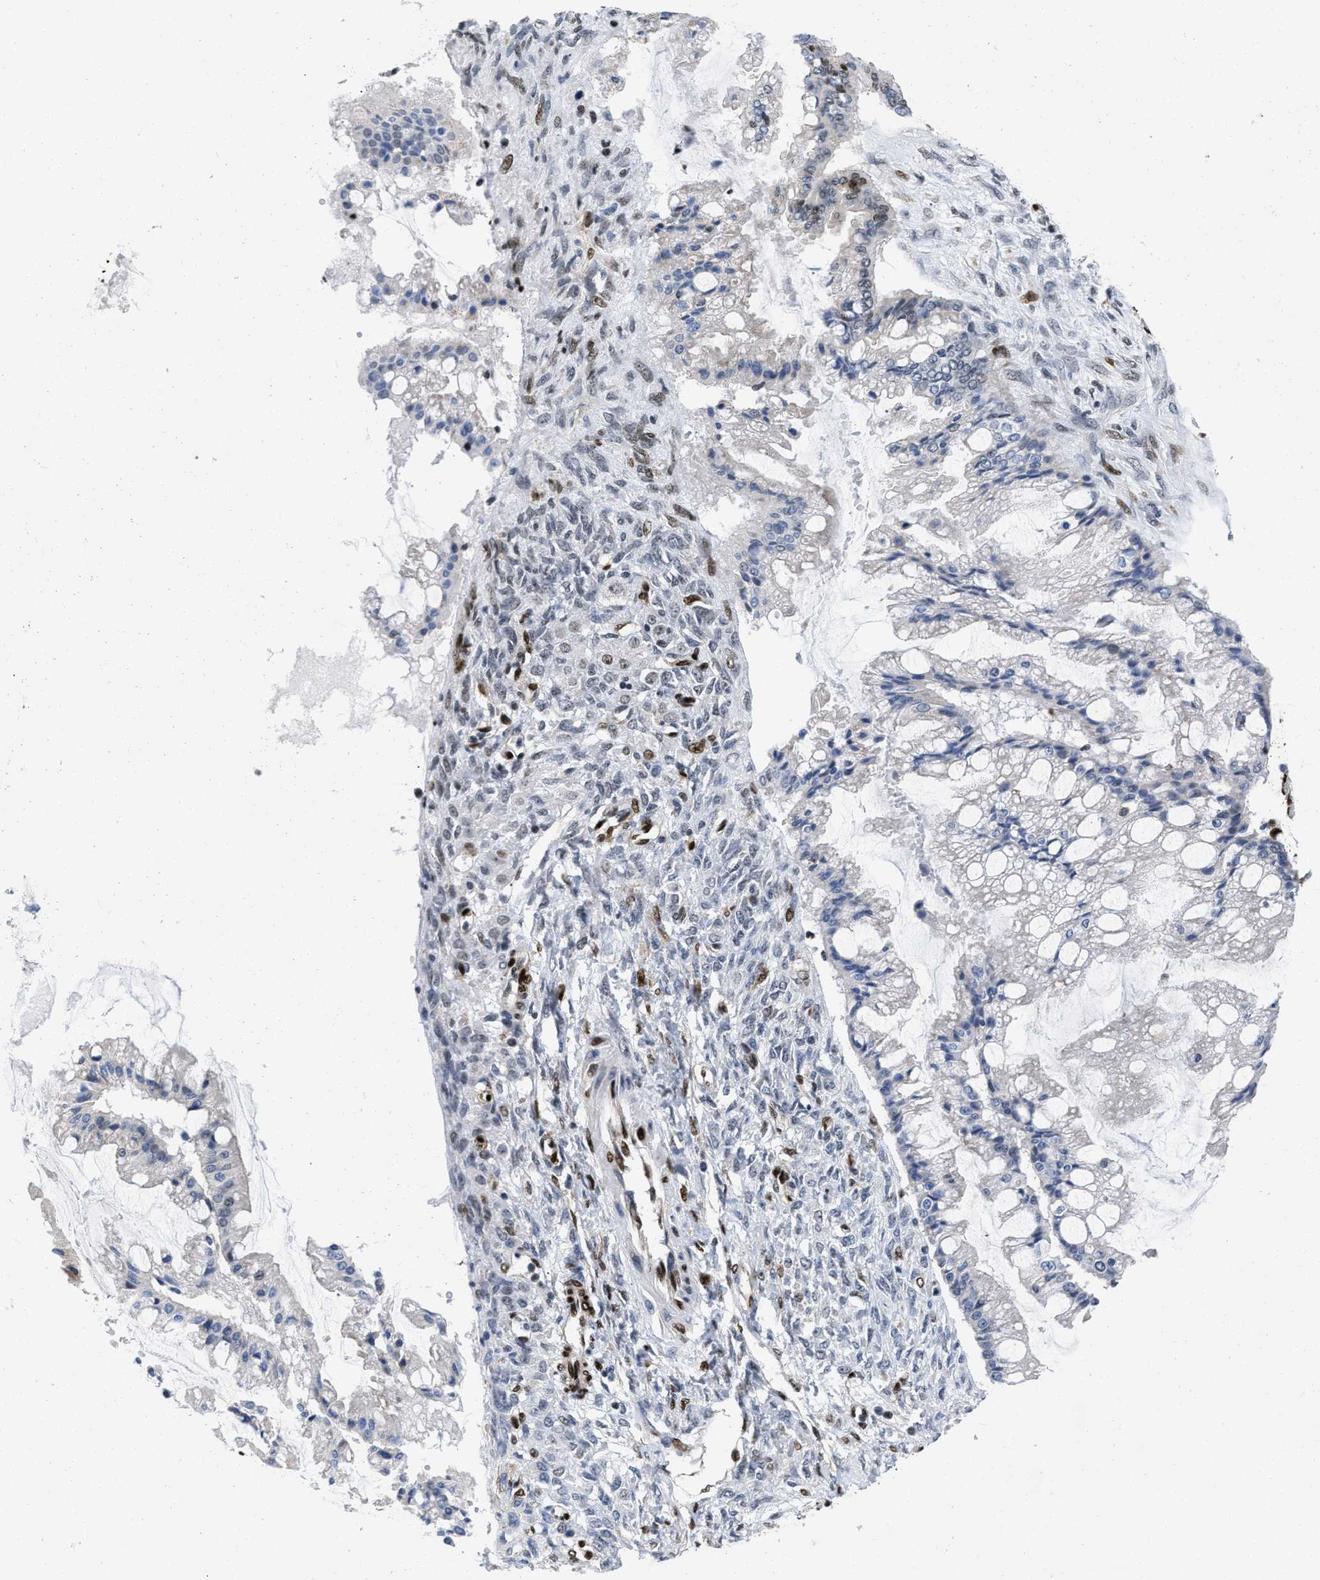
{"staining": {"intensity": "strong", "quantity": "<25%", "location": "nuclear"}, "tissue": "ovarian cancer", "cell_type": "Tumor cells", "image_type": "cancer", "snomed": [{"axis": "morphology", "description": "Cystadenocarcinoma, mucinous, NOS"}, {"axis": "topography", "description": "Ovary"}], "caption": "A brown stain shows strong nuclear positivity of a protein in ovarian mucinous cystadenocarcinoma tumor cells. (Brightfield microscopy of DAB IHC at high magnification).", "gene": "CREB1", "patient": {"sex": "female", "age": 73}}